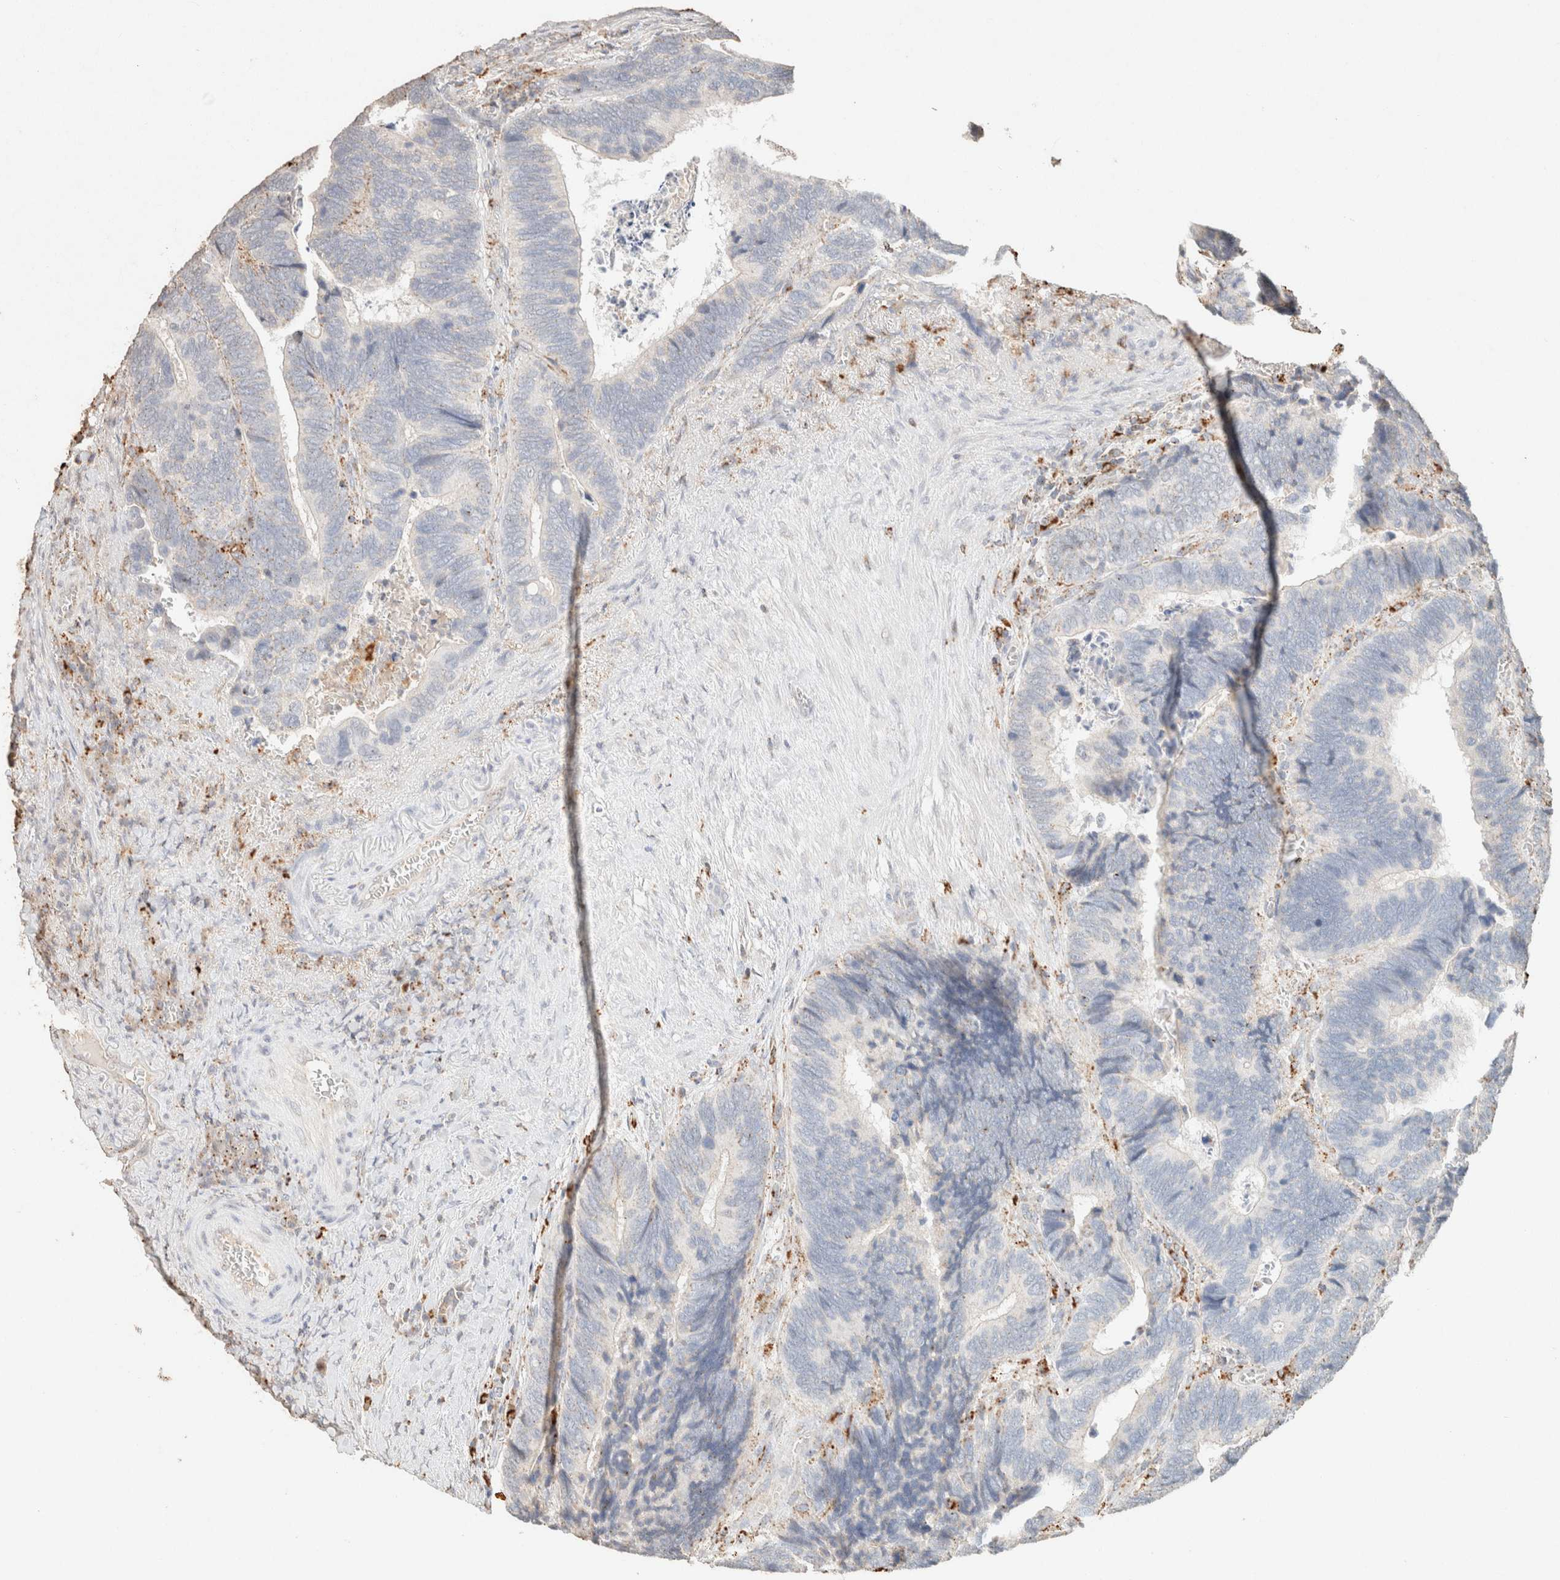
{"staining": {"intensity": "weak", "quantity": "<25%", "location": "cytoplasmic/membranous"}, "tissue": "colorectal cancer", "cell_type": "Tumor cells", "image_type": "cancer", "snomed": [{"axis": "morphology", "description": "Adenocarcinoma, NOS"}, {"axis": "topography", "description": "Colon"}], "caption": "Immunohistochemistry (IHC) micrograph of neoplastic tissue: colorectal adenocarcinoma stained with DAB (3,3'-diaminobenzidine) demonstrates no significant protein expression in tumor cells.", "gene": "CTSC", "patient": {"sex": "male", "age": 72}}